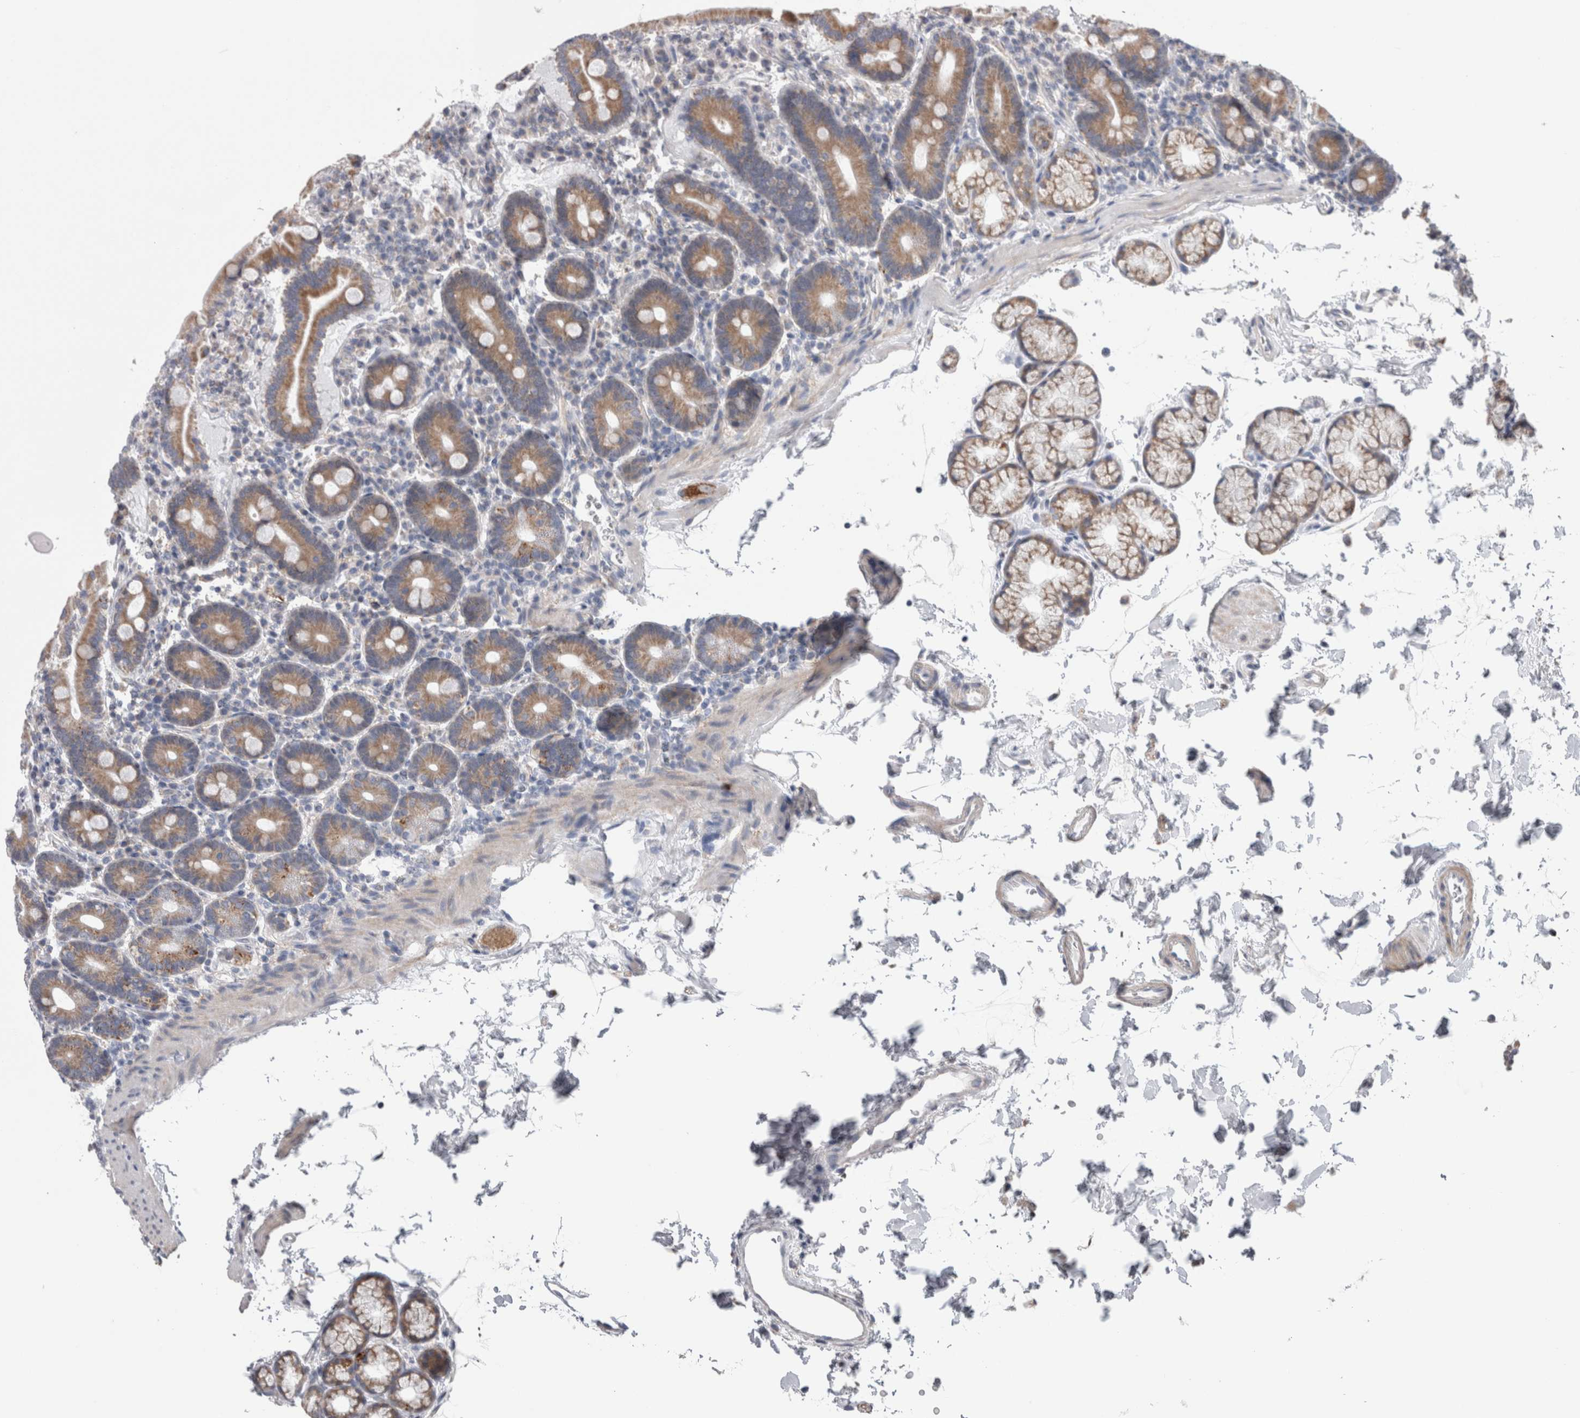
{"staining": {"intensity": "moderate", "quantity": ">75%", "location": "cytoplasmic/membranous"}, "tissue": "duodenum", "cell_type": "Glandular cells", "image_type": "normal", "snomed": [{"axis": "morphology", "description": "Normal tissue, NOS"}, {"axis": "topography", "description": "Duodenum"}], "caption": "DAB (3,3'-diaminobenzidine) immunohistochemical staining of benign duodenum shows moderate cytoplasmic/membranous protein expression in approximately >75% of glandular cells.", "gene": "GDAP1", "patient": {"sex": "male", "age": 54}}